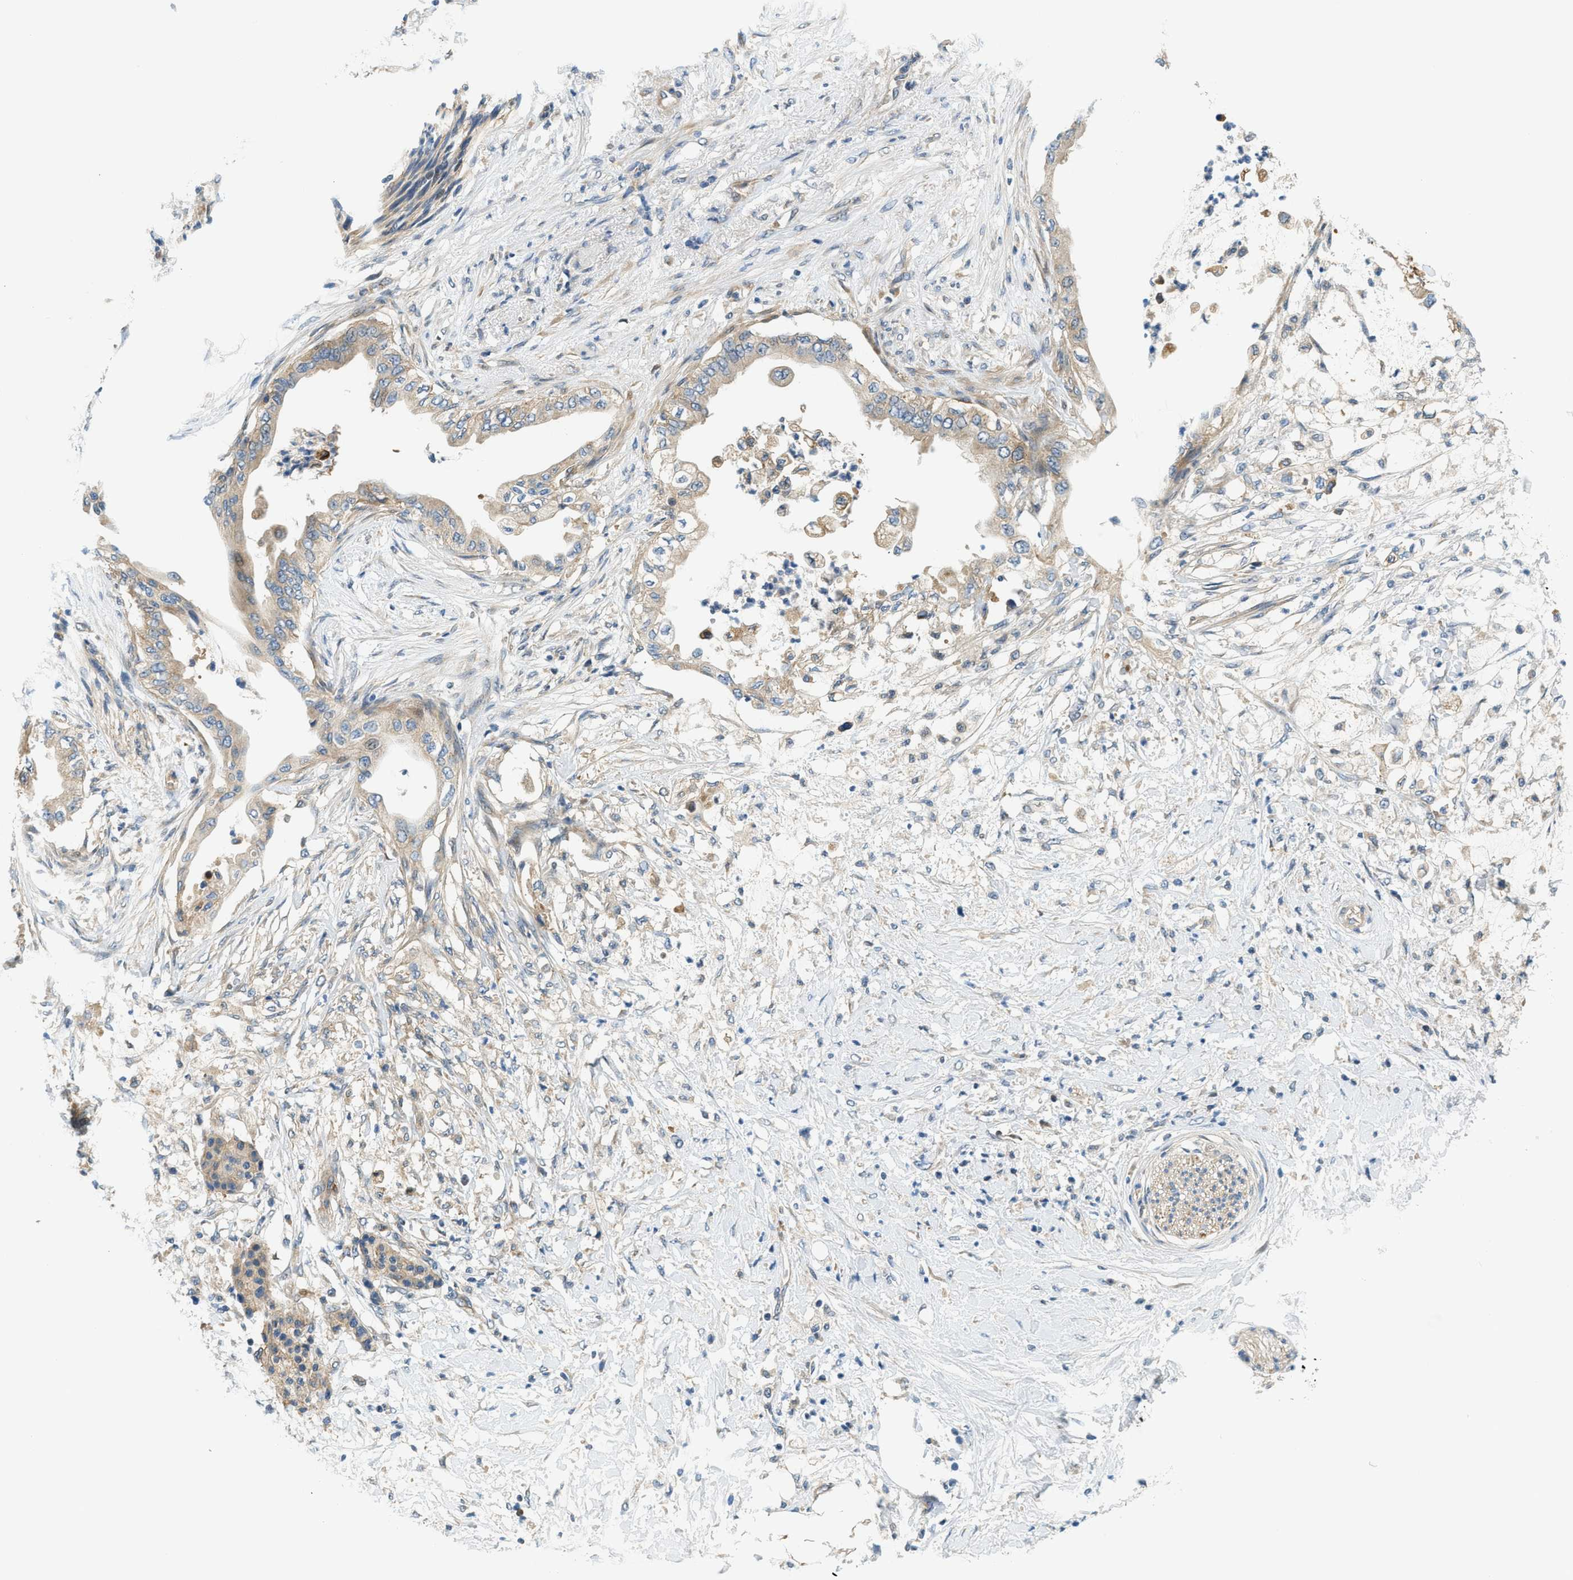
{"staining": {"intensity": "weak", "quantity": "<25%", "location": "cytoplasmic/membranous"}, "tissue": "pancreatic cancer", "cell_type": "Tumor cells", "image_type": "cancer", "snomed": [{"axis": "morphology", "description": "Normal tissue, NOS"}, {"axis": "morphology", "description": "Adenocarcinoma, NOS"}, {"axis": "topography", "description": "Pancreas"}, {"axis": "topography", "description": "Duodenum"}], "caption": "This is an IHC histopathology image of adenocarcinoma (pancreatic). There is no staining in tumor cells.", "gene": "KCNK1", "patient": {"sex": "female", "age": 60}}